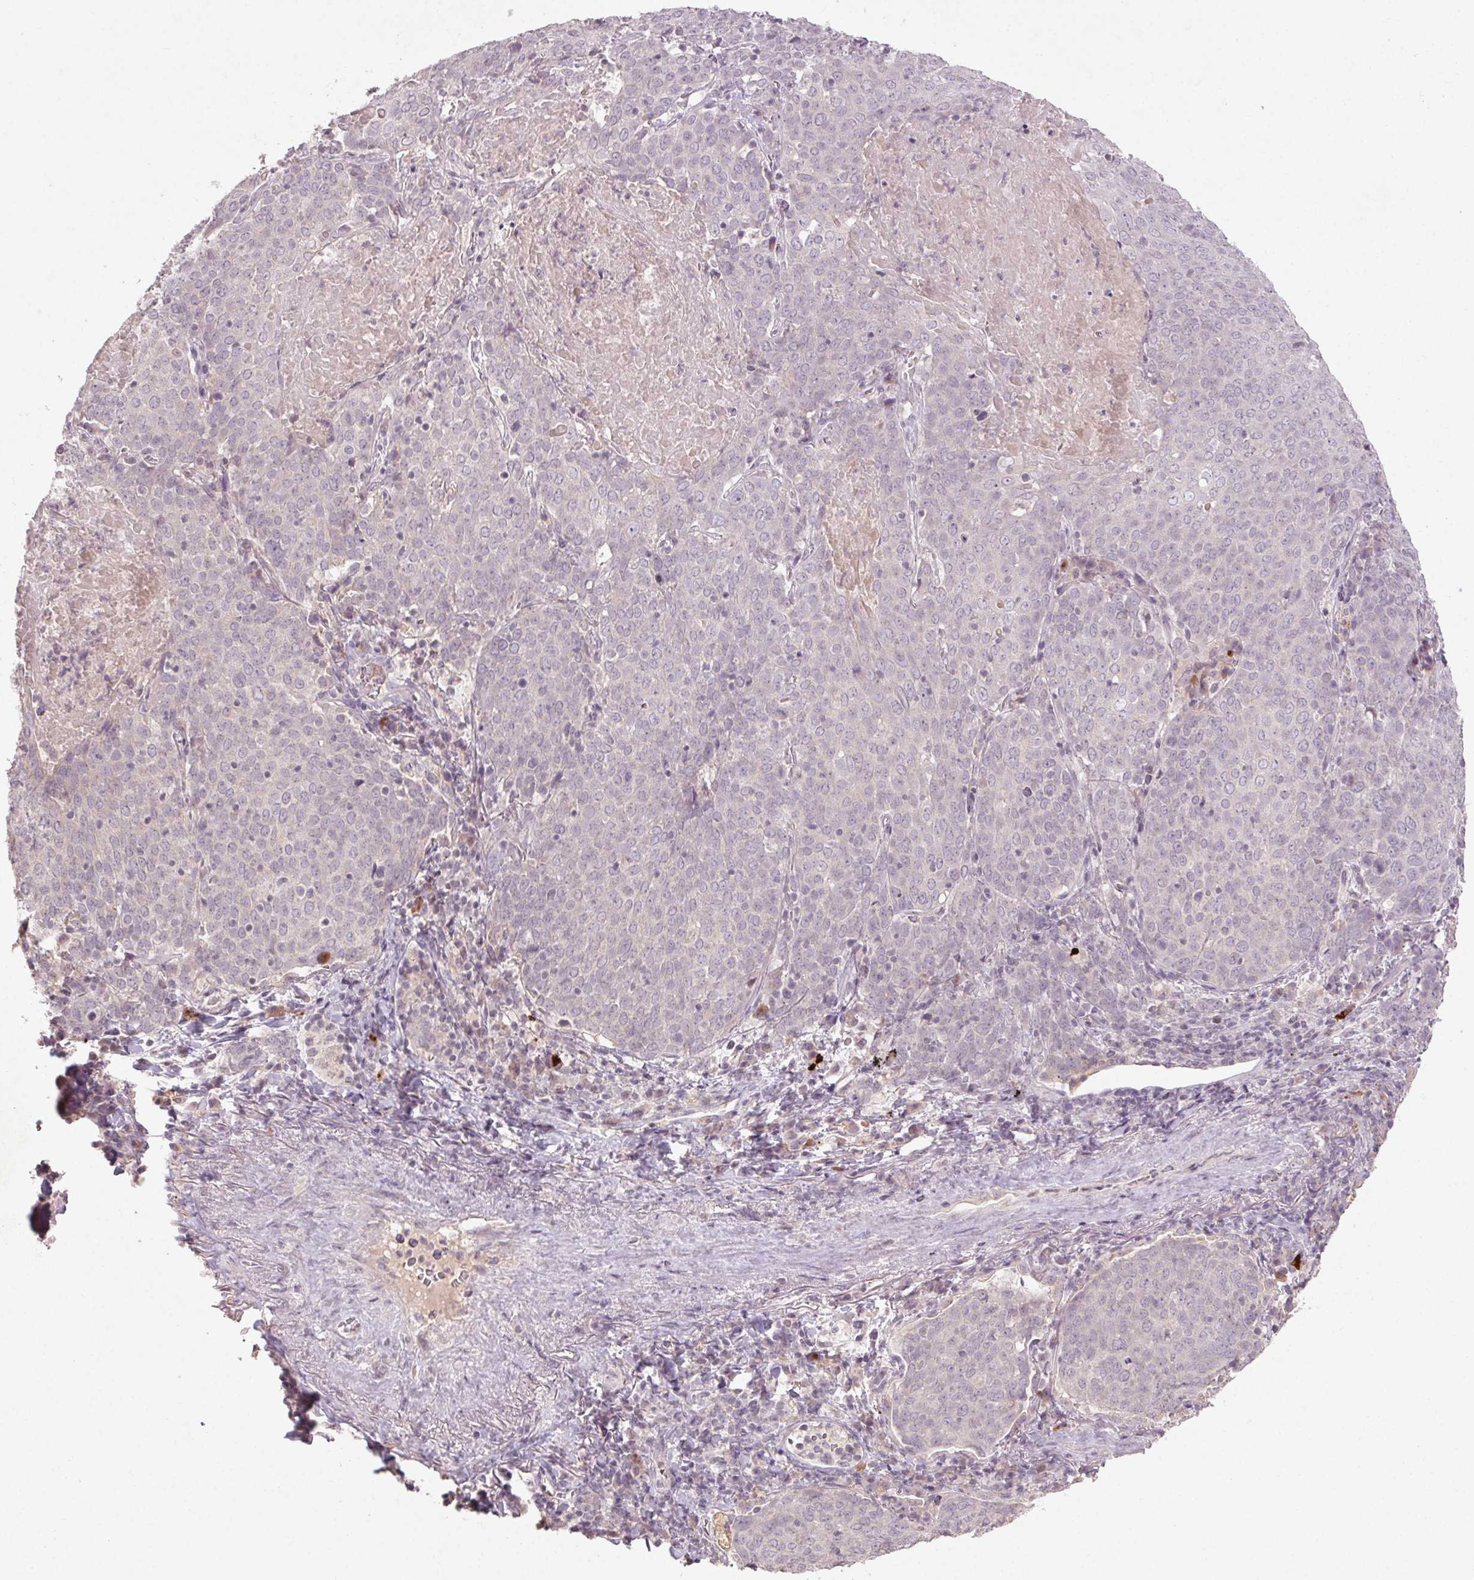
{"staining": {"intensity": "negative", "quantity": "none", "location": "none"}, "tissue": "lung cancer", "cell_type": "Tumor cells", "image_type": "cancer", "snomed": [{"axis": "morphology", "description": "Squamous cell carcinoma, NOS"}, {"axis": "topography", "description": "Lung"}], "caption": "Tumor cells are negative for brown protein staining in lung squamous cell carcinoma.", "gene": "KLRC3", "patient": {"sex": "male", "age": 82}}